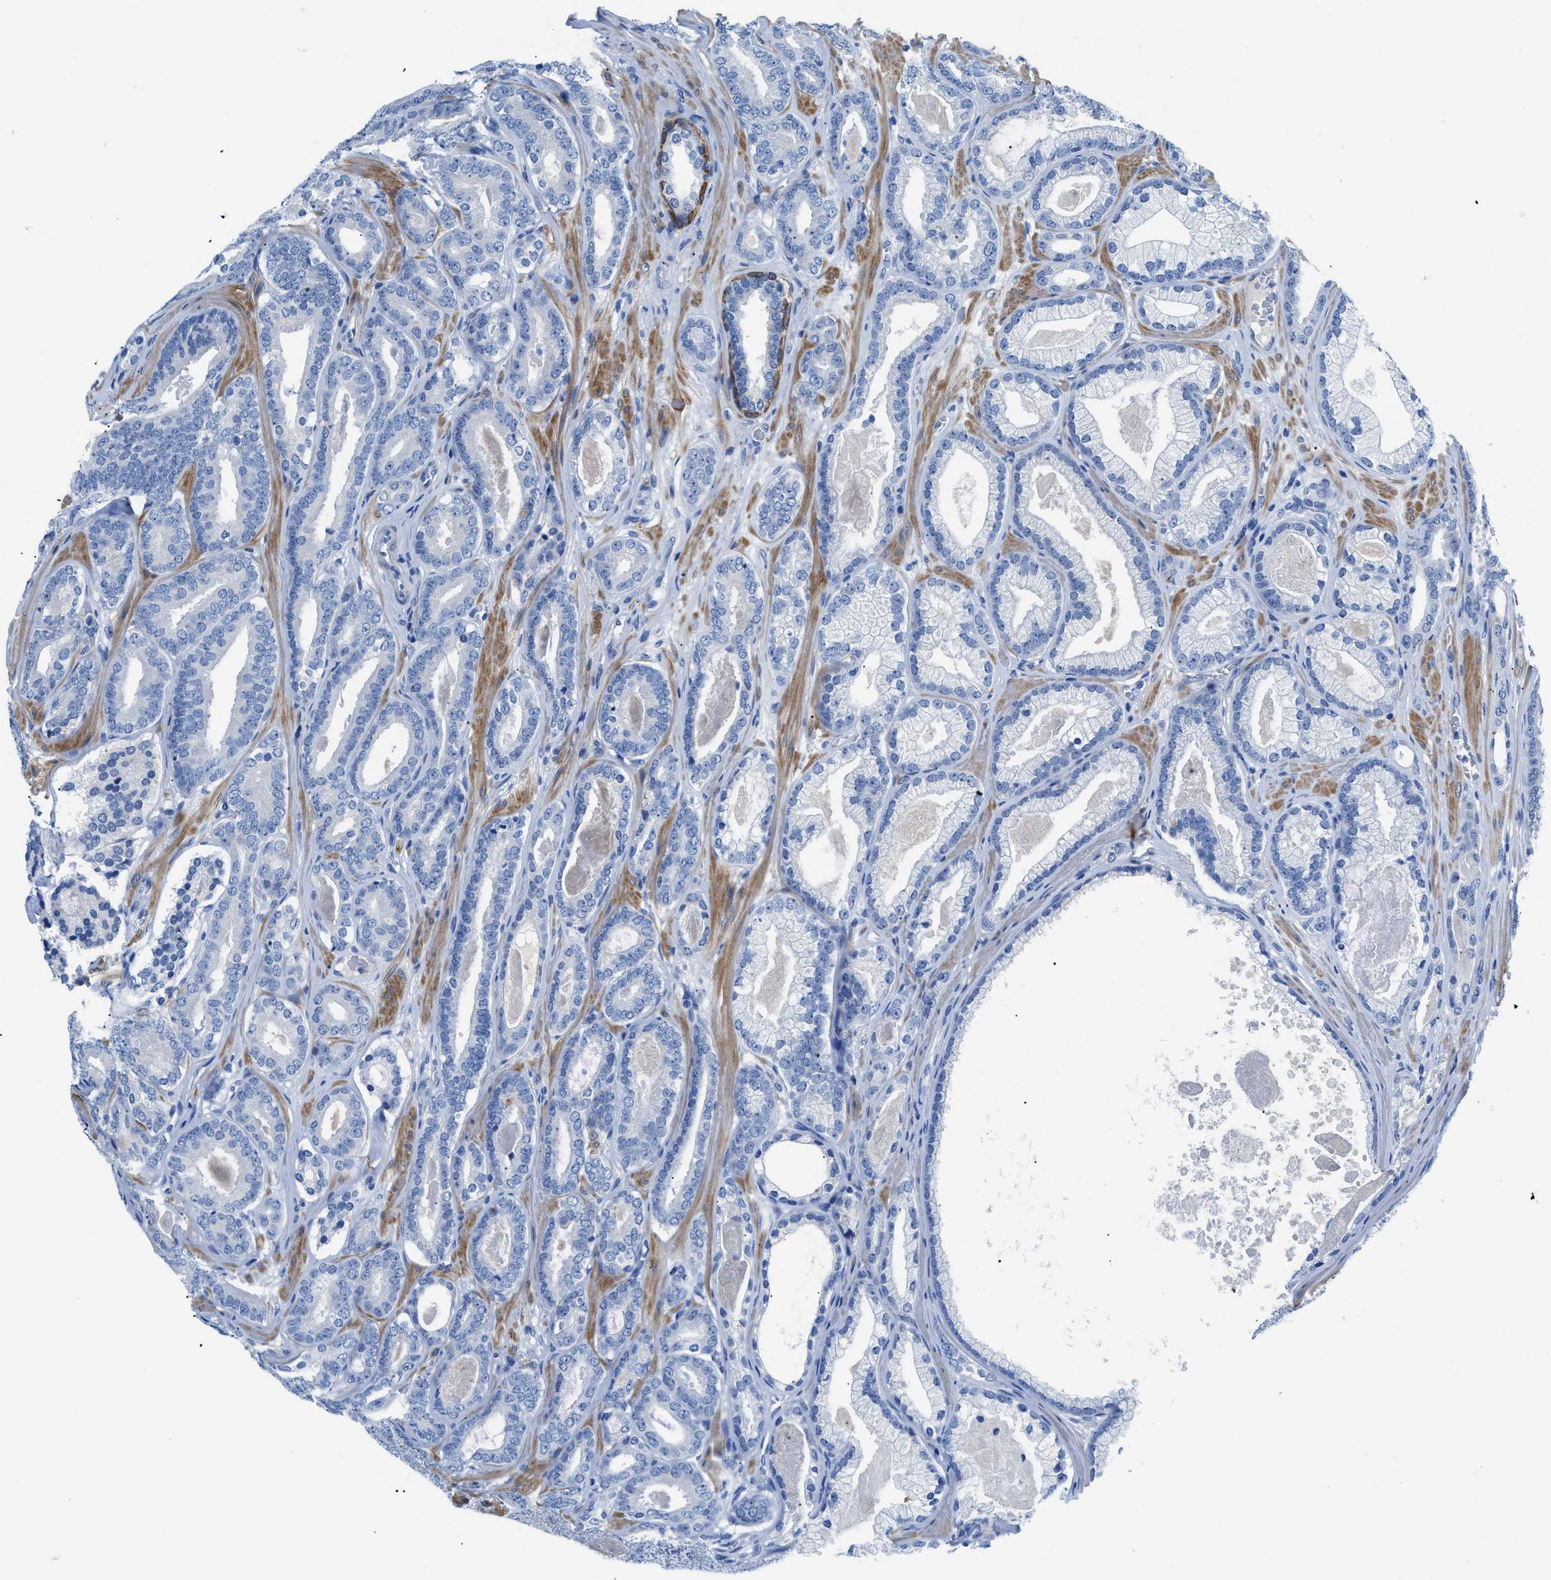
{"staining": {"intensity": "negative", "quantity": "none", "location": "none"}, "tissue": "prostate cancer", "cell_type": "Tumor cells", "image_type": "cancer", "snomed": [{"axis": "morphology", "description": "Adenocarcinoma, High grade"}, {"axis": "topography", "description": "Prostate"}], "caption": "High power microscopy photomicrograph of an IHC image of adenocarcinoma (high-grade) (prostate), revealing no significant staining in tumor cells.", "gene": "SLC10A6", "patient": {"sex": "male", "age": 60}}